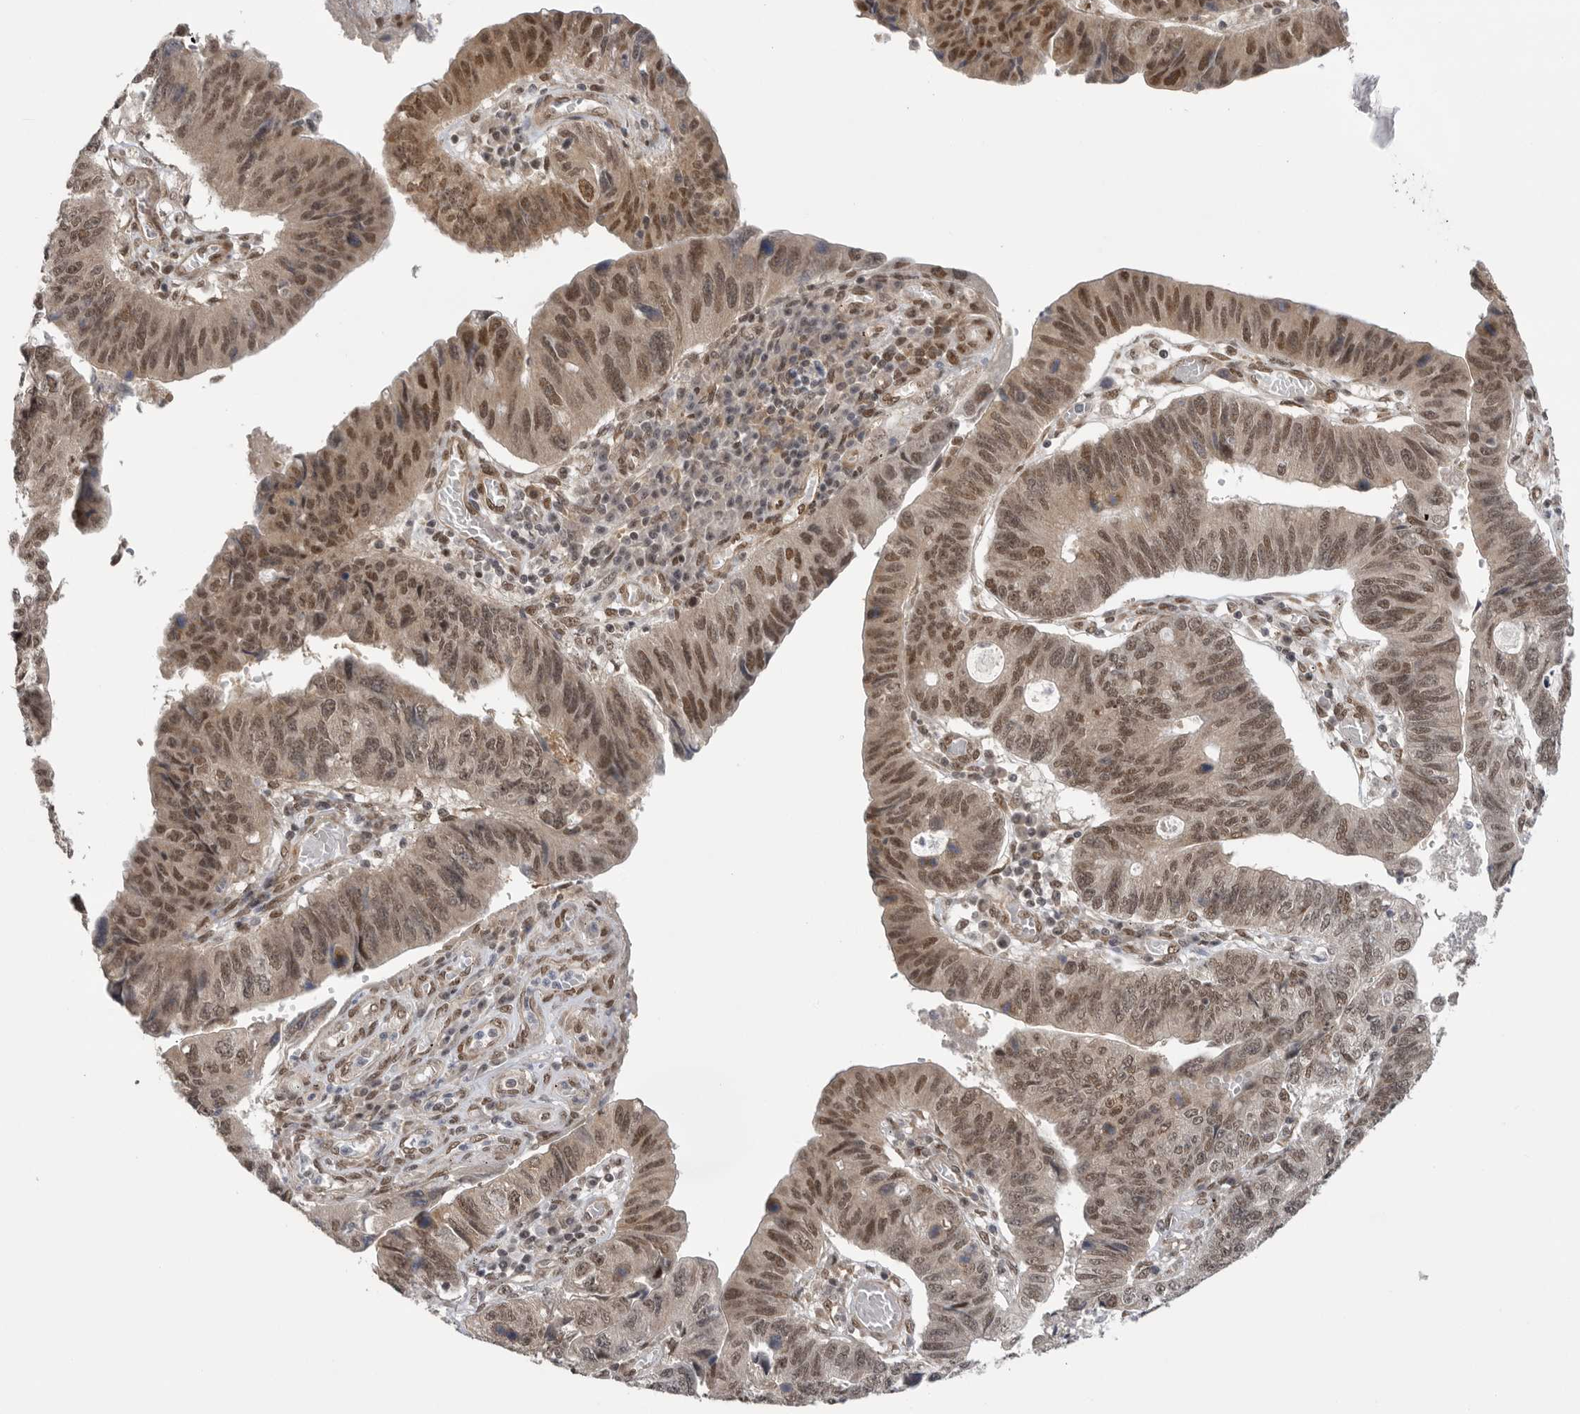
{"staining": {"intensity": "moderate", "quantity": ">75%", "location": "nuclear"}, "tissue": "stomach cancer", "cell_type": "Tumor cells", "image_type": "cancer", "snomed": [{"axis": "morphology", "description": "Adenocarcinoma, NOS"}, {"axis": "topography", "description": "Stomach"}], "caption": "Immunohistochemistry (IHC) of stomach adenocarcinoma shows medium levels of moderate nuclear staining in about >75% of tumor cells.", "gene": "VPS50", "patient": {"sex": "male", "age": 59}}